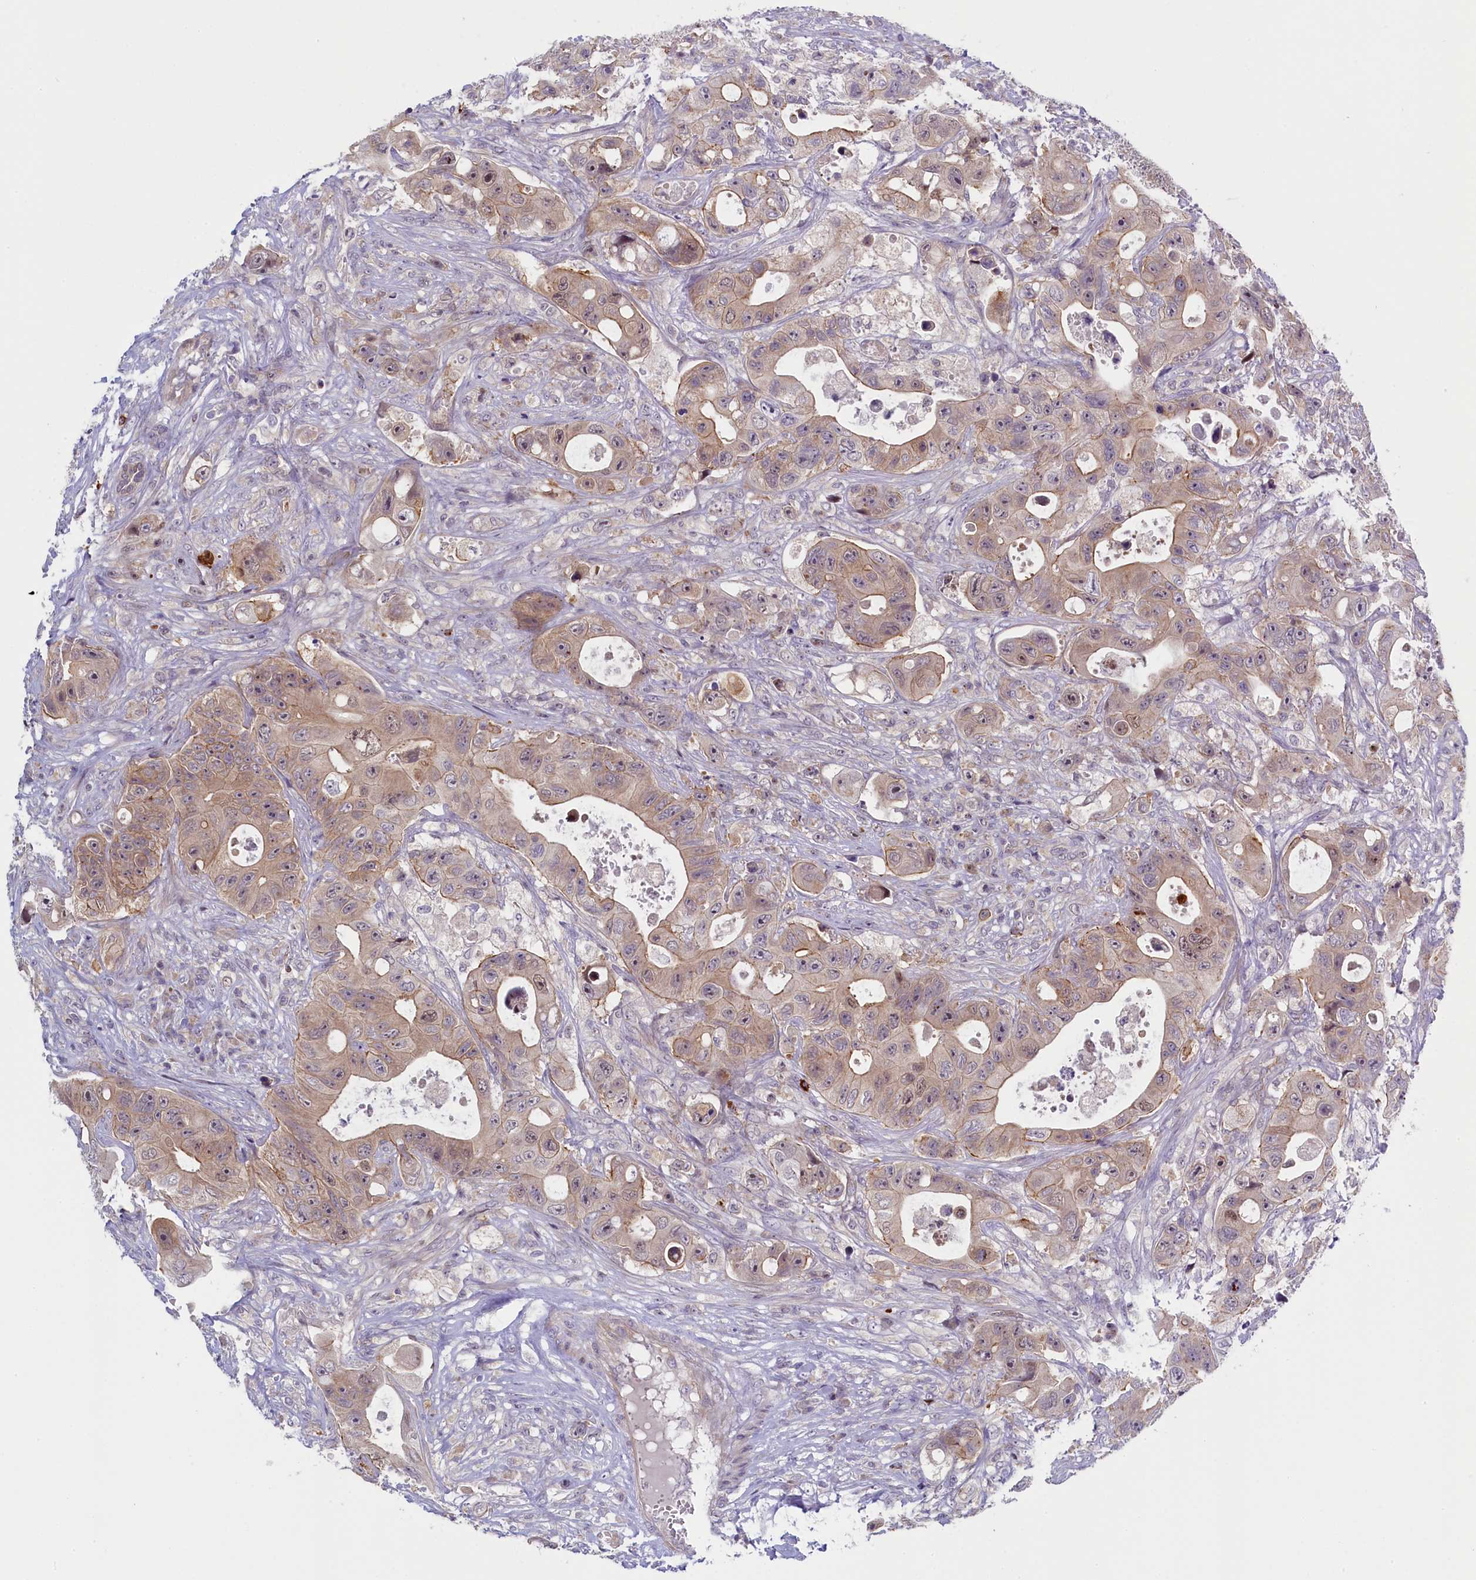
{"staining": {"intensity": "weak", "quantity": ">75%", "location": "cytoplasmic/membranous"}, "tissue": "colorectal cancer", "cell_type": "Tumor cells", "image_type": "cancer", "snomed": [{"axis": "morphology", "description": "Adenocarcinoma, NOS"}, {"axis": "topography", "description": "Colon"}], "caption": "An IHC photomicrograph of neoplastic tissue is shown. Protein staining in brown shows weak cytoplasmic/membranous positivity in adenocarcinoma (colorectal) within tumor cells.", "gene": "CCL23", "patient": {"sex": "female", "age": 46}}